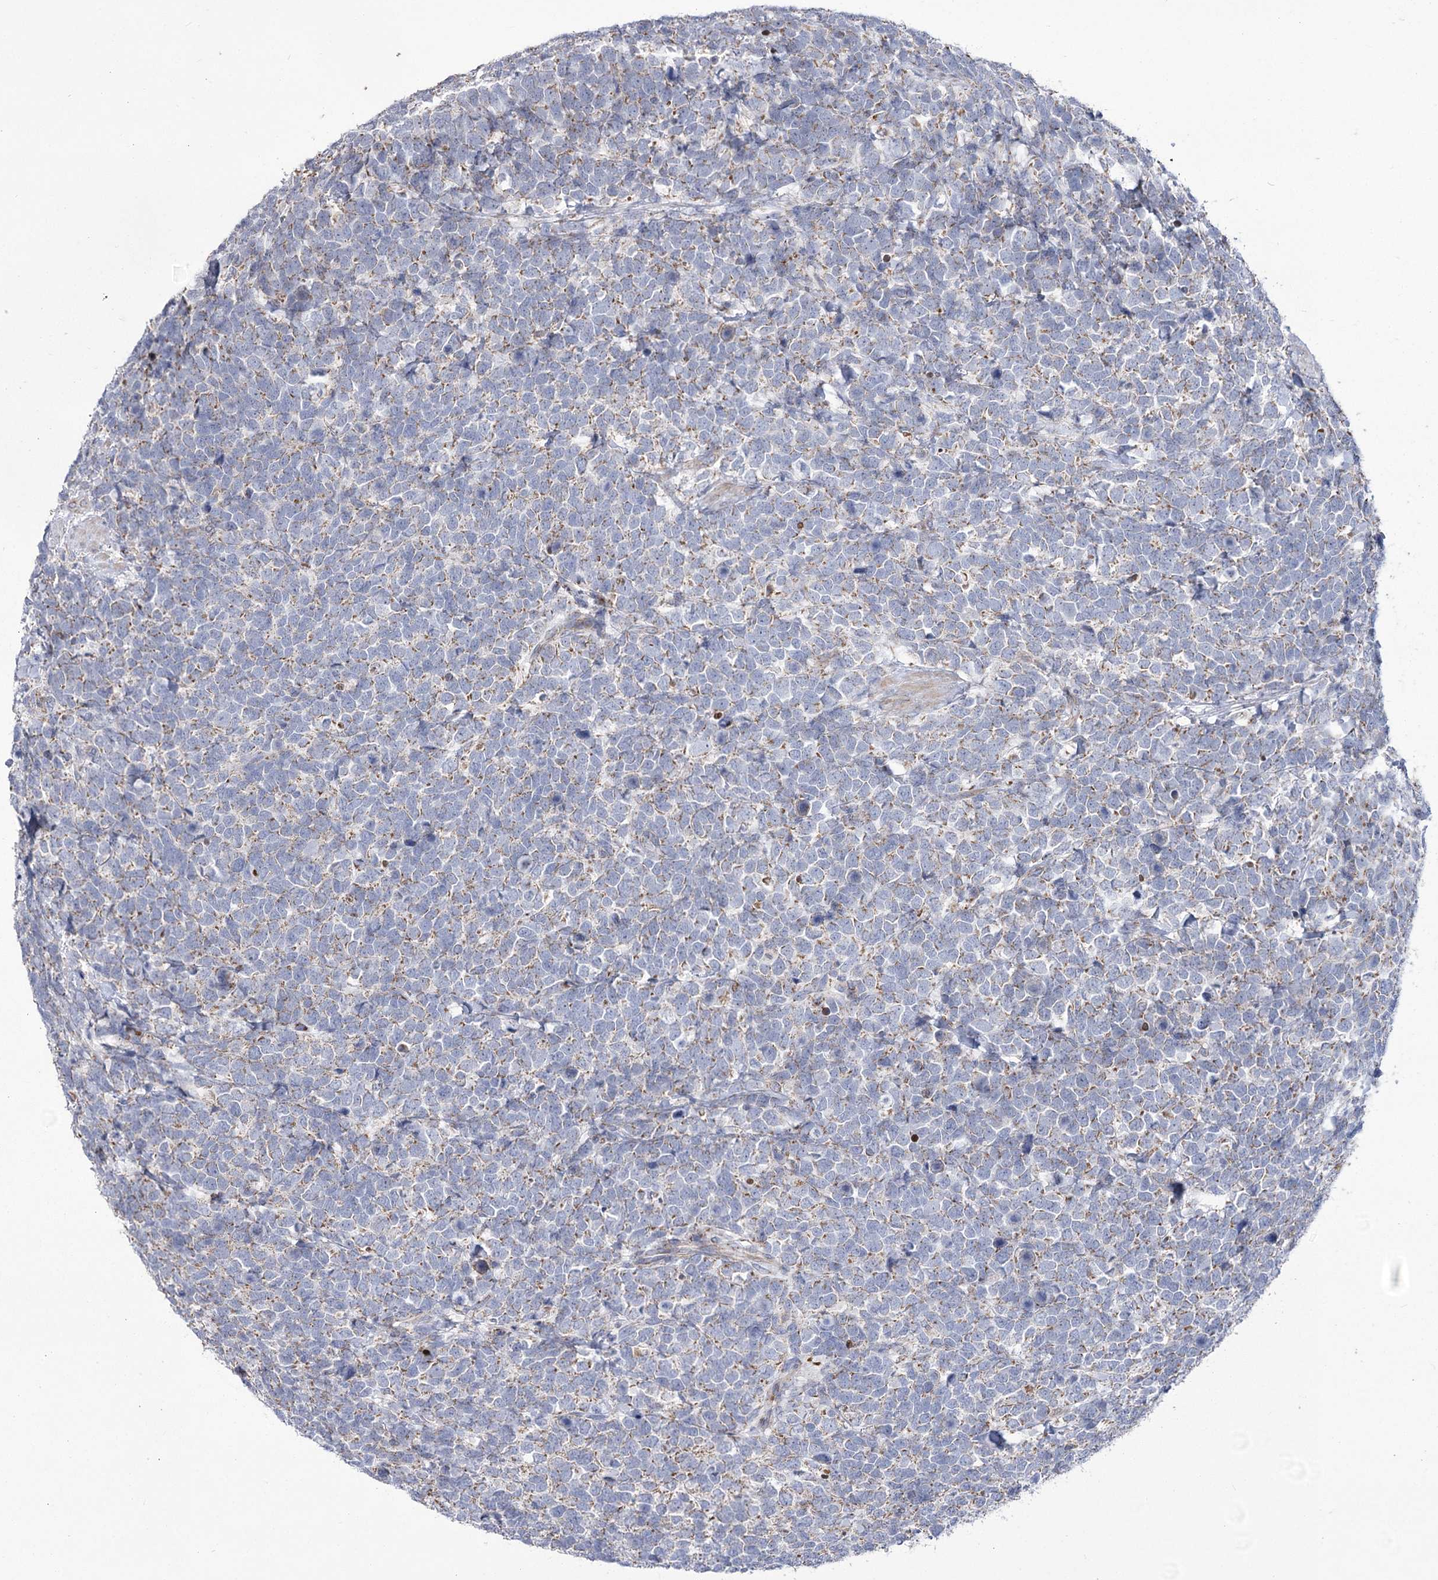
{"staining": {"intensity": "weak", "quantity": "25%-75%", "location": "cytoplasmic/membranous"}, "tissue": "urothelial cancer", "cell_type": "Tumor cells", "image_type": "cancer", "snomed": [{"axis": "morphology", "description": "Urothelial carcinoma, High grade"}, {"axis": "topography", "description": "Urinary bladder"}], "caption": "Tumor cells exhibit low levels of weak cytoplasmic/membranous positivity in about 25%-75% of cells in urothelial cancer.", "gene": "PDHB", "patient": {"sex": "female", "age": 82}}